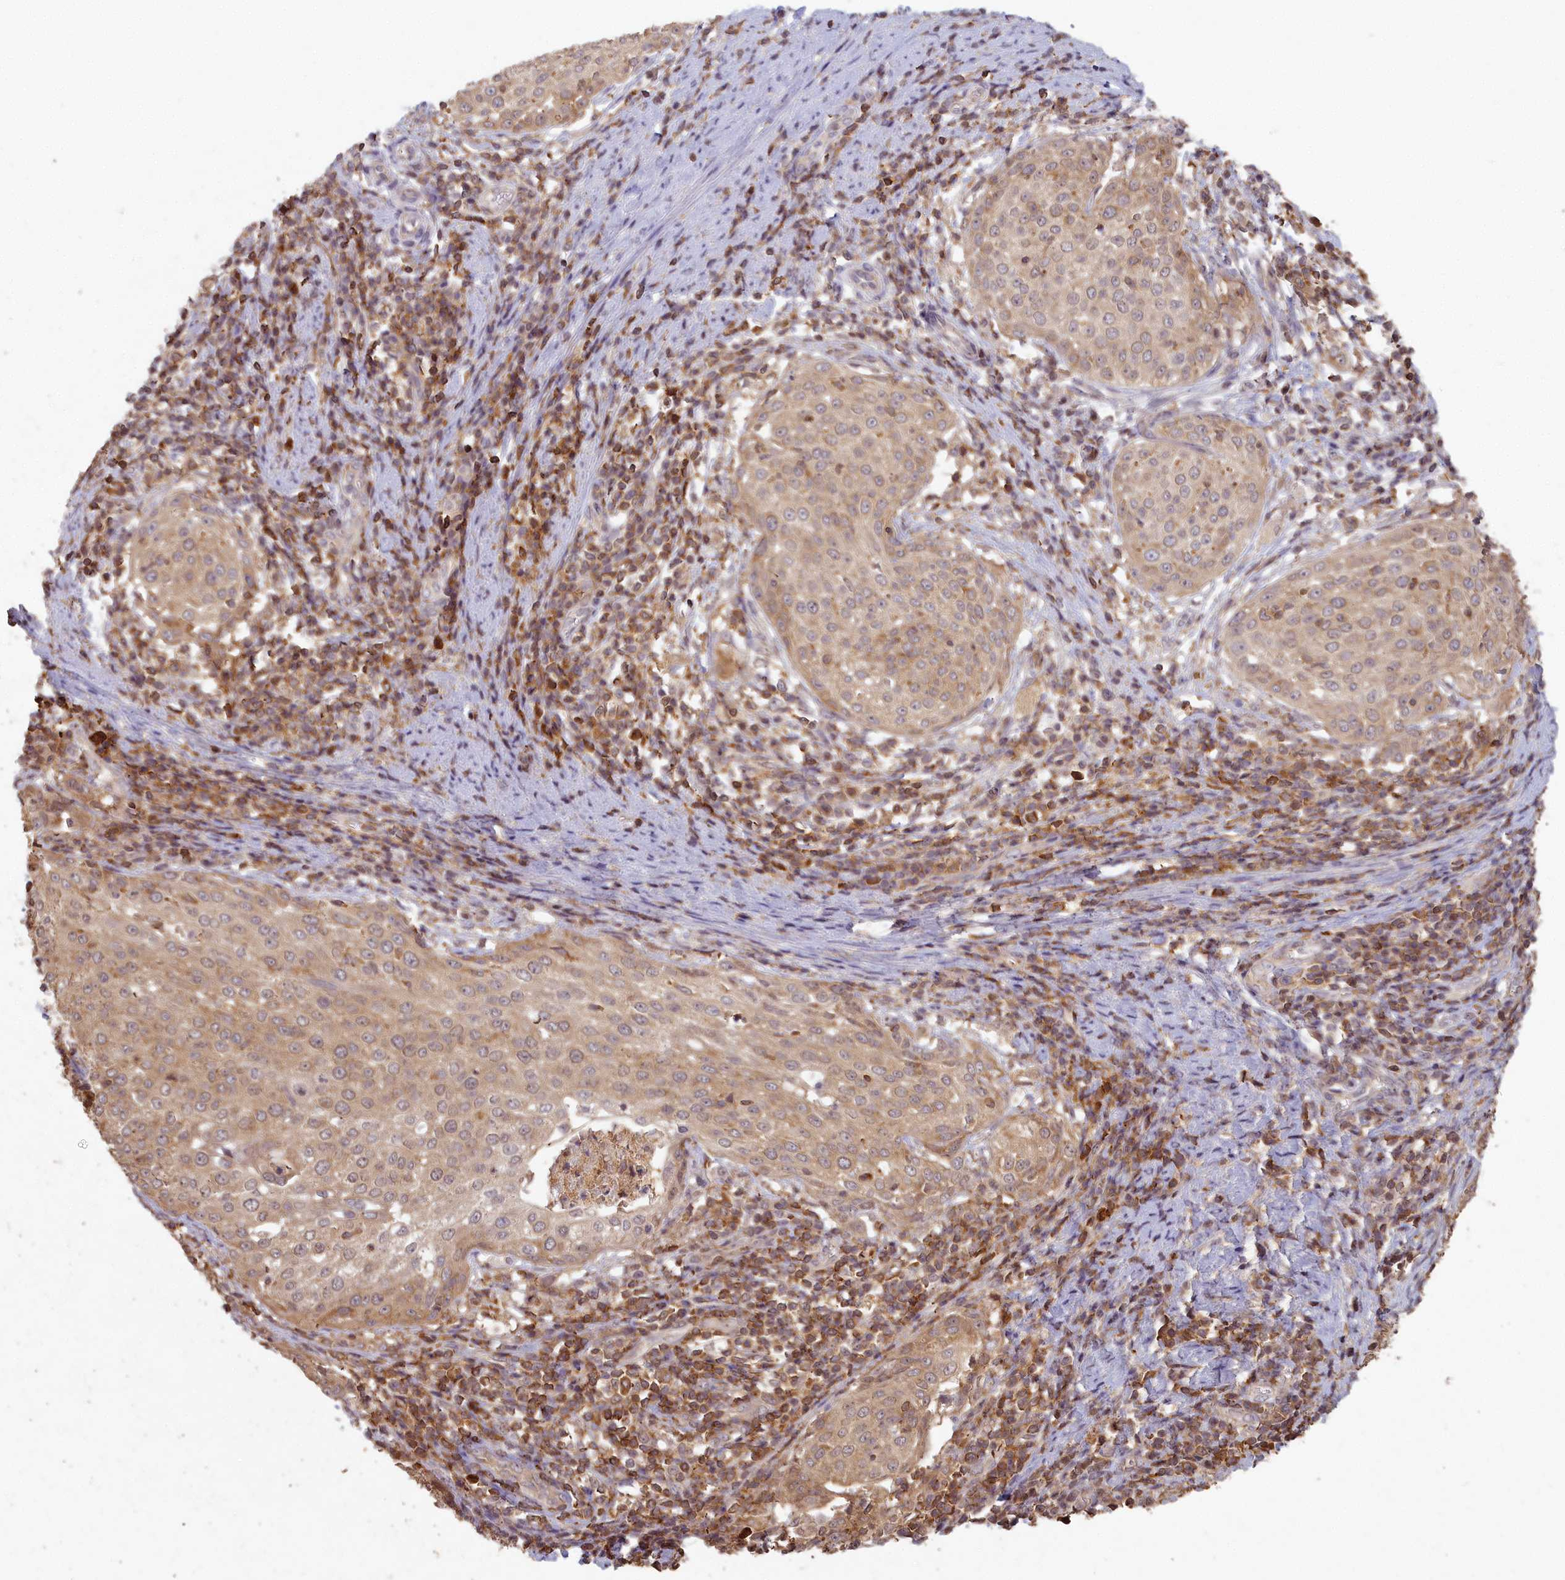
{"staining": {"intensity": "weak", "quantity": ">75%", "location": "cytoplasmic/membranous"}, "tissue": "cervical cancer", "cell_type": "Tumor cells", "image_type": "cancer", "snomed": [{"axis": "morphology", "description": "Squamous cell carcinoma, NOS"}, {"axis": "topography", "description": "Cervix"}], "caption": "IHC (DAB (3,3'-diaminobenzidine)) staining of human cervical cancer exhibits weak cytoplasmic/membranous protein positivity in approximately >75% of tumor cells.", "gene": "MADD", "patient": {"sex": "female", "age": 57}}